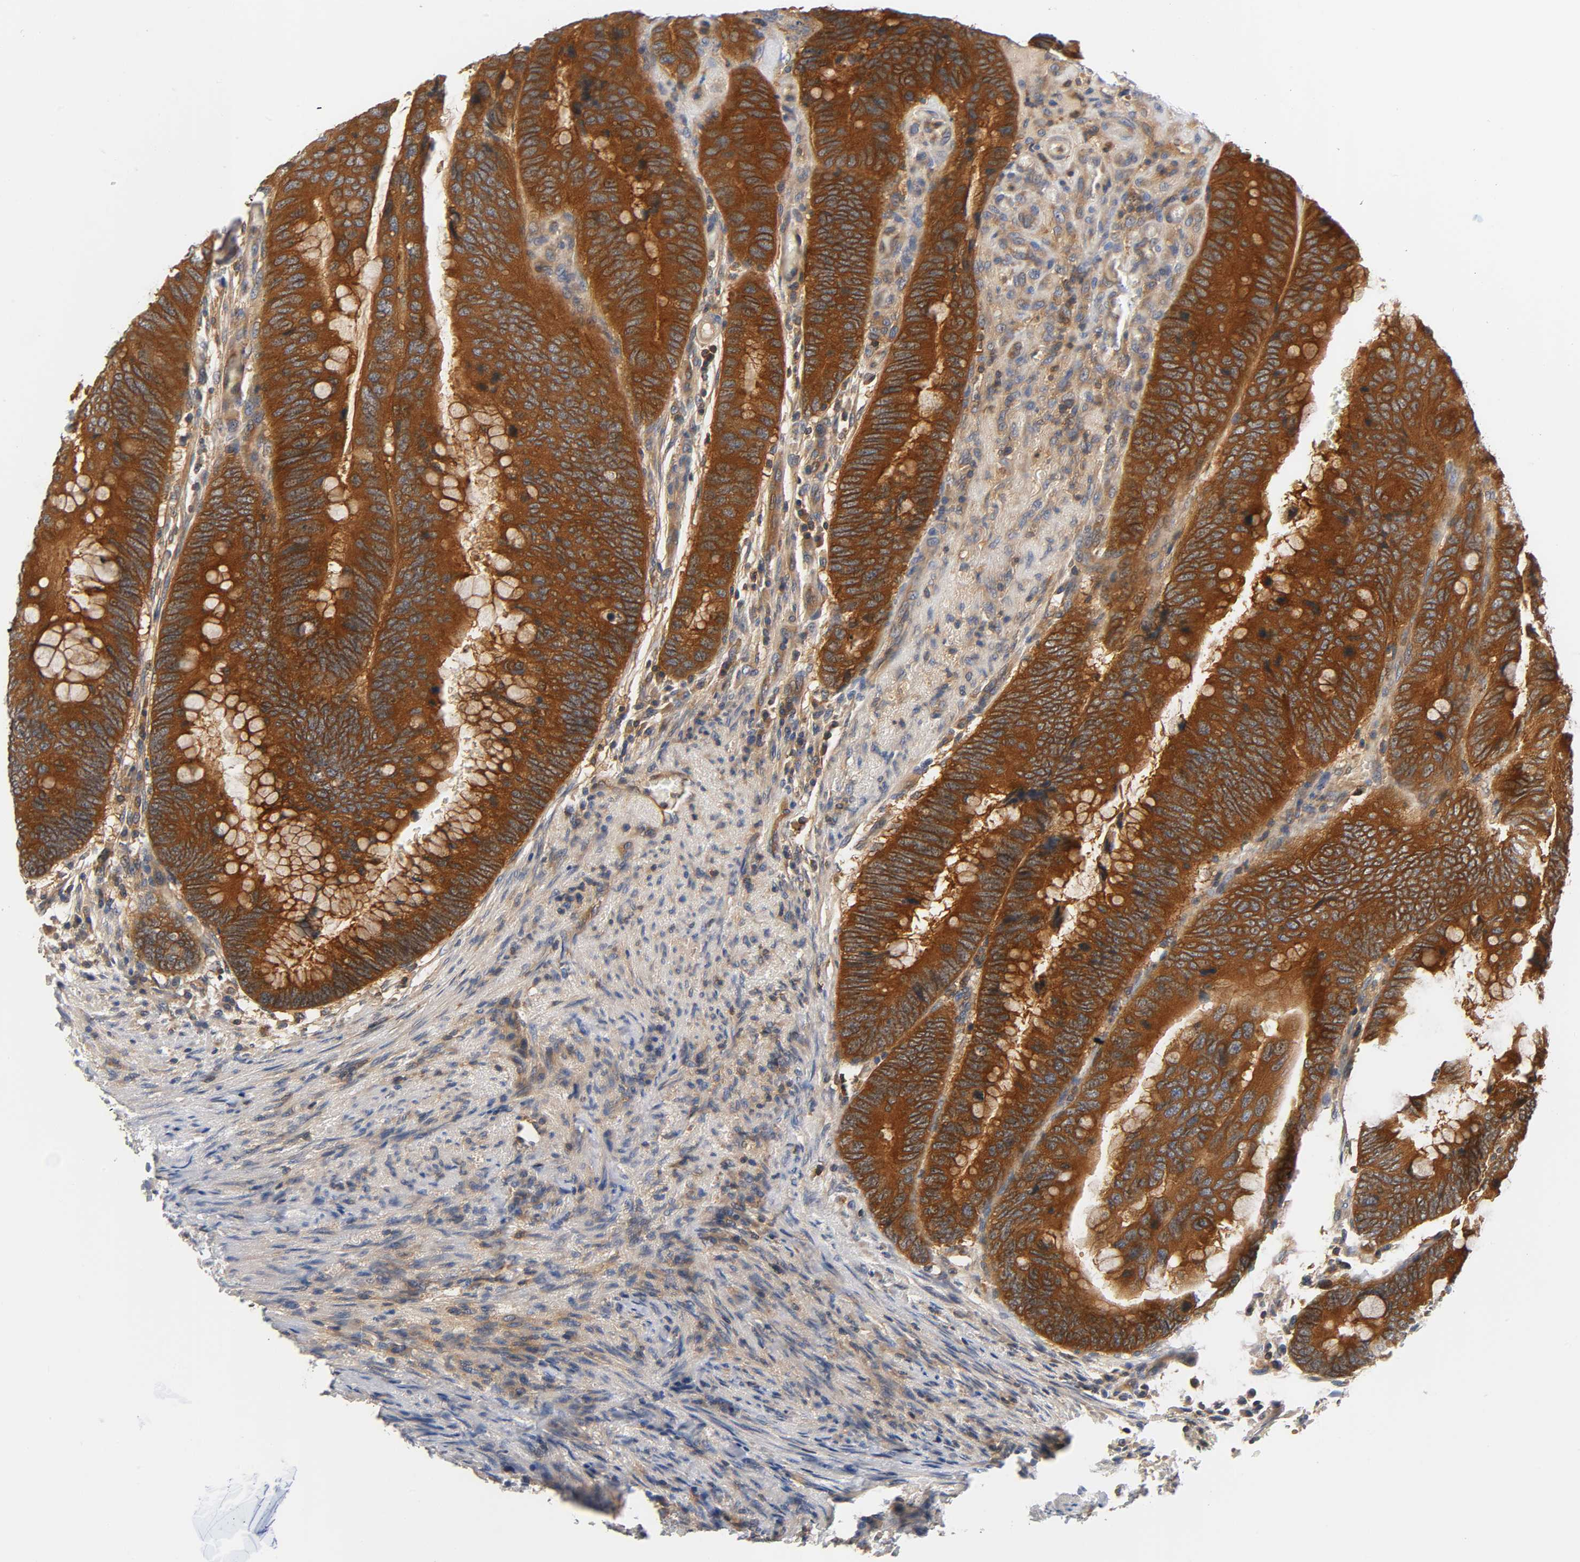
{"staining": {"intensity": "strong", "quantity": ">75%", "location": "cytoplasmic/membranous"}, "tissue": "colorectal cancer", "cell_type": "Tumor cells", "image_type": "cancer", "snomed": [{"axis": "morphology", "description": "Normal tissue, NOS"}, {"axis": "morphology", "description": "Adenocarcinoma, NOS"}, {"axis": "topography", "description": "Rectum"}, {"axis": "topography", "description": "Peripheral nerve tissue"}], "caption": "Immunohistochemical staining of colorectal cancer shows high levels of strong cytoplasmic/membranous staining in about >75% of tumor cells.", "gene": "PRKAB1", "patient": {"sex": "male", "age": 92}}